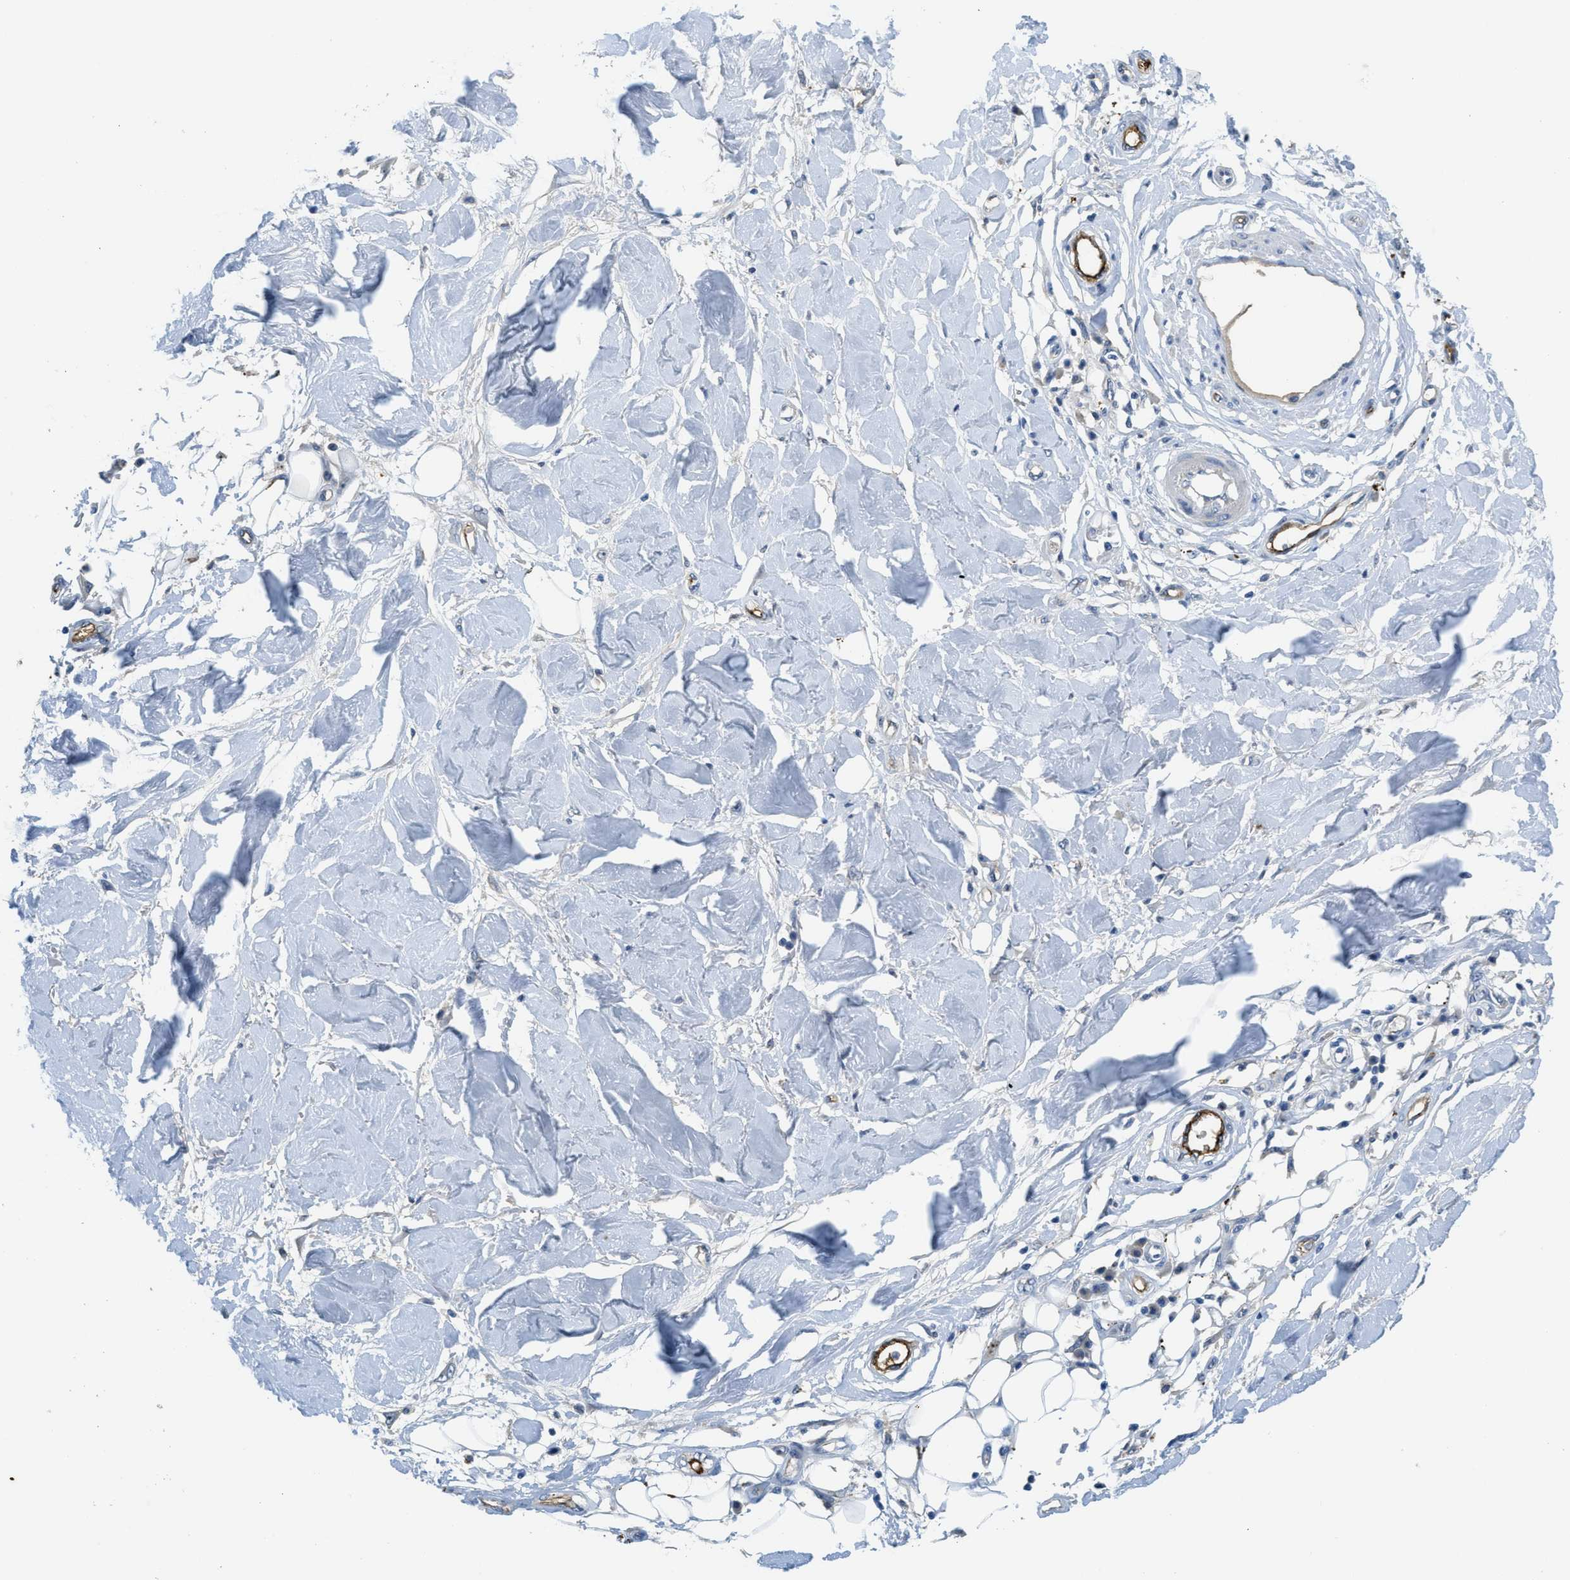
{"staining": {"intensity": "negative", "quantity": "none", "location": "none"}, "tissue": "adipose tissue", "cell_type": "Adipocytes", "image_type": "normal", "snomed": [{"axis": "morphology", "description": "Normal tissue, NOS"}, {"axis": "morphology", "description": "Squamous cell carcinoma, NOS"}, {"axis": "topography", "description": "Skin"}, {"axis": "topography", "description": "Peripheral nerve tissue"}], "caption": "DAB (3,3'-diaminobenzidine) immunohistochemical staining of benign human adipose tissue reveals no significant positivity in adipocytes. (DAB (3,3'-diaminobenzidine) IHC visualized using brightfield microscopy, high magnification).", "gene": "SLCO2A1", "patient": {"sex": "male", "age": 83}}